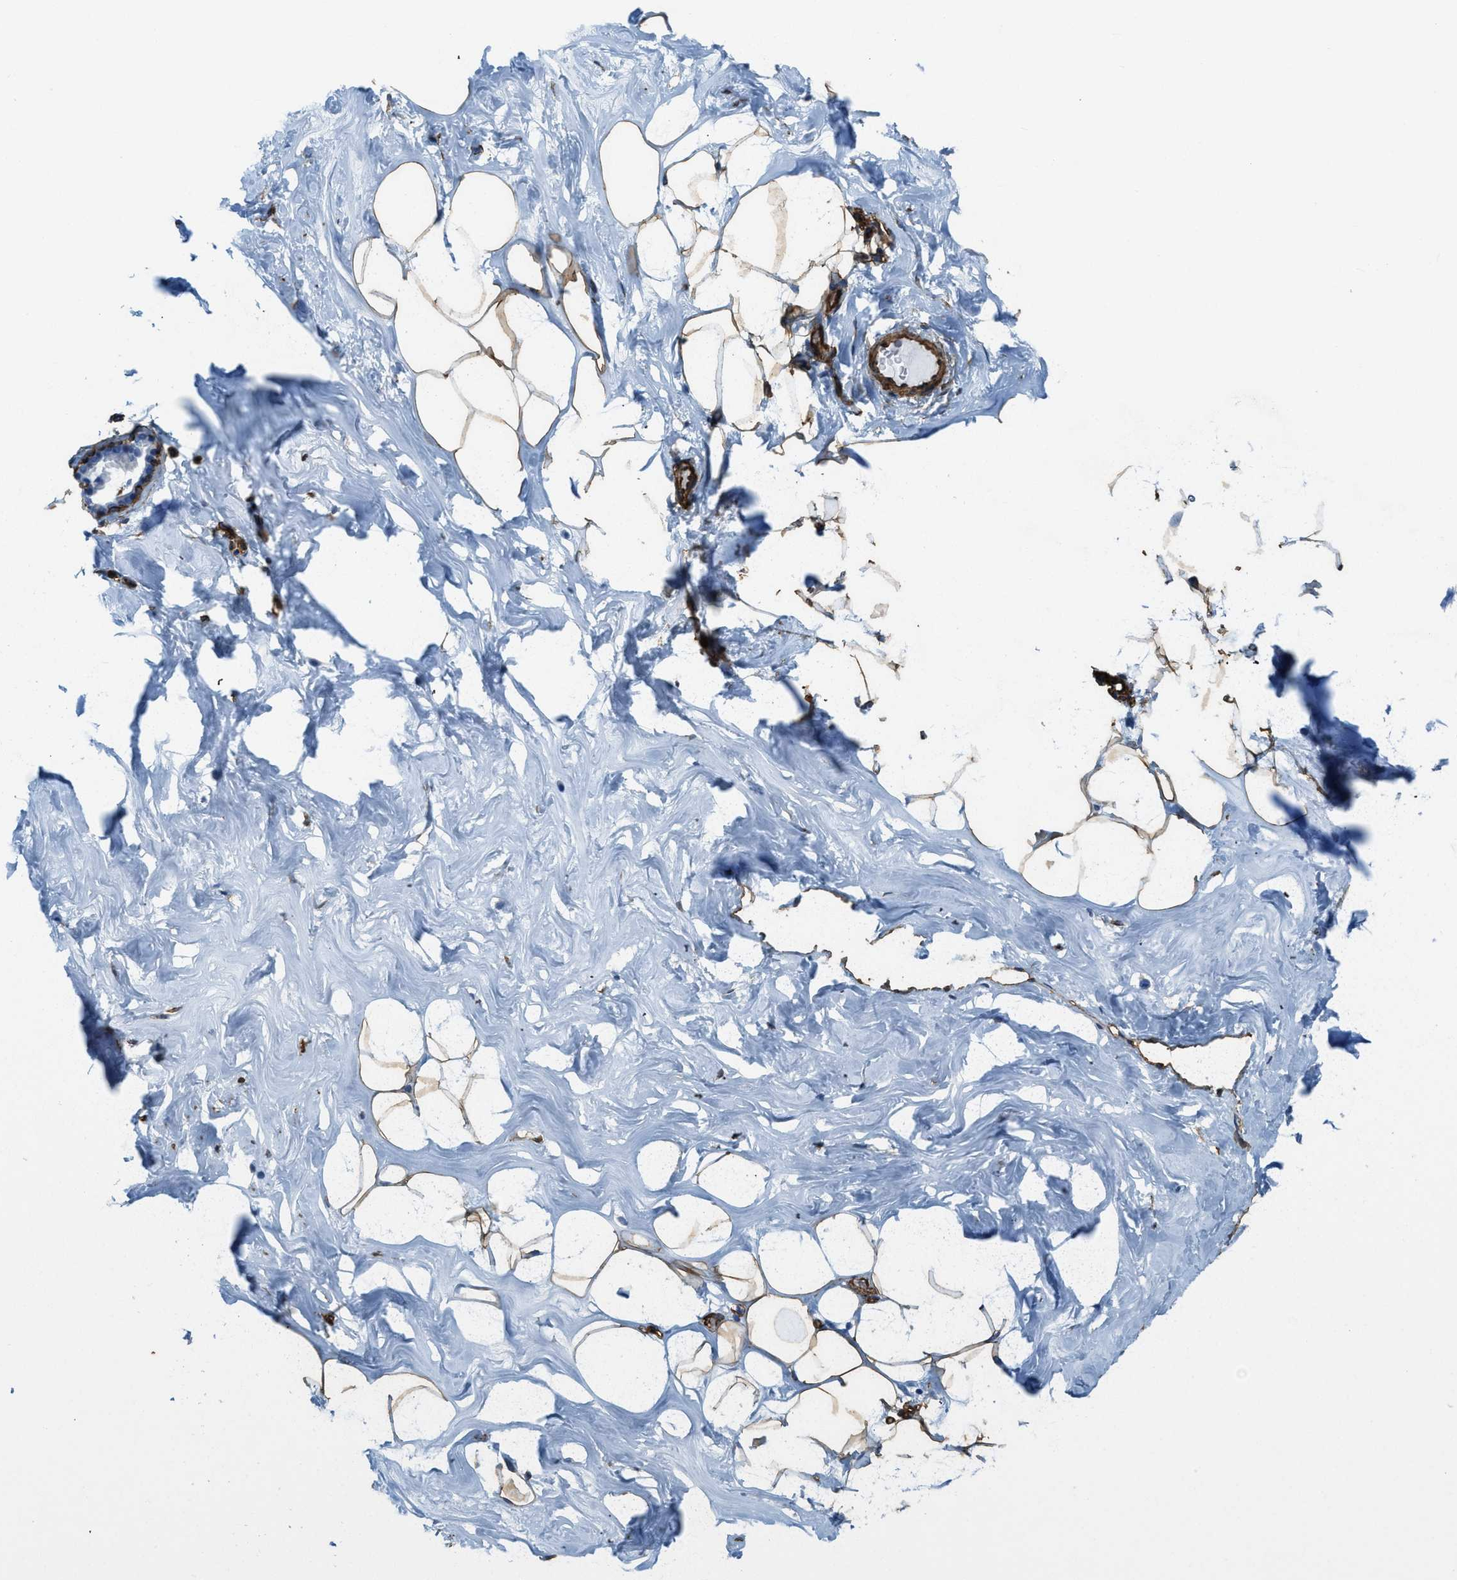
{"staining": {"intensity": "strong", "quantity": ">75%", "location": "cytoplasmic/membranous"}, "tissue": "adipose tissue", "cell_type": "Adipocytes", "image_type": "normal", "snomed": [{"axis": "morphology", "description": "Normal tissue, NOS"}, {"axis": "morphology", "description": "Fibrosis, NOS"}, {"axis": "topography", "description": "Breast"}, {"axis": "topography", "description": "Adipose tissue"}], "caption": "Brown immunohistochemical staining in benign human adipose tissue shows strong cytoplasmic/membranous staining in about >75% of adipocytes.", "gene": "TMEM43", "patient": {"sex": "female", "age": 39}}